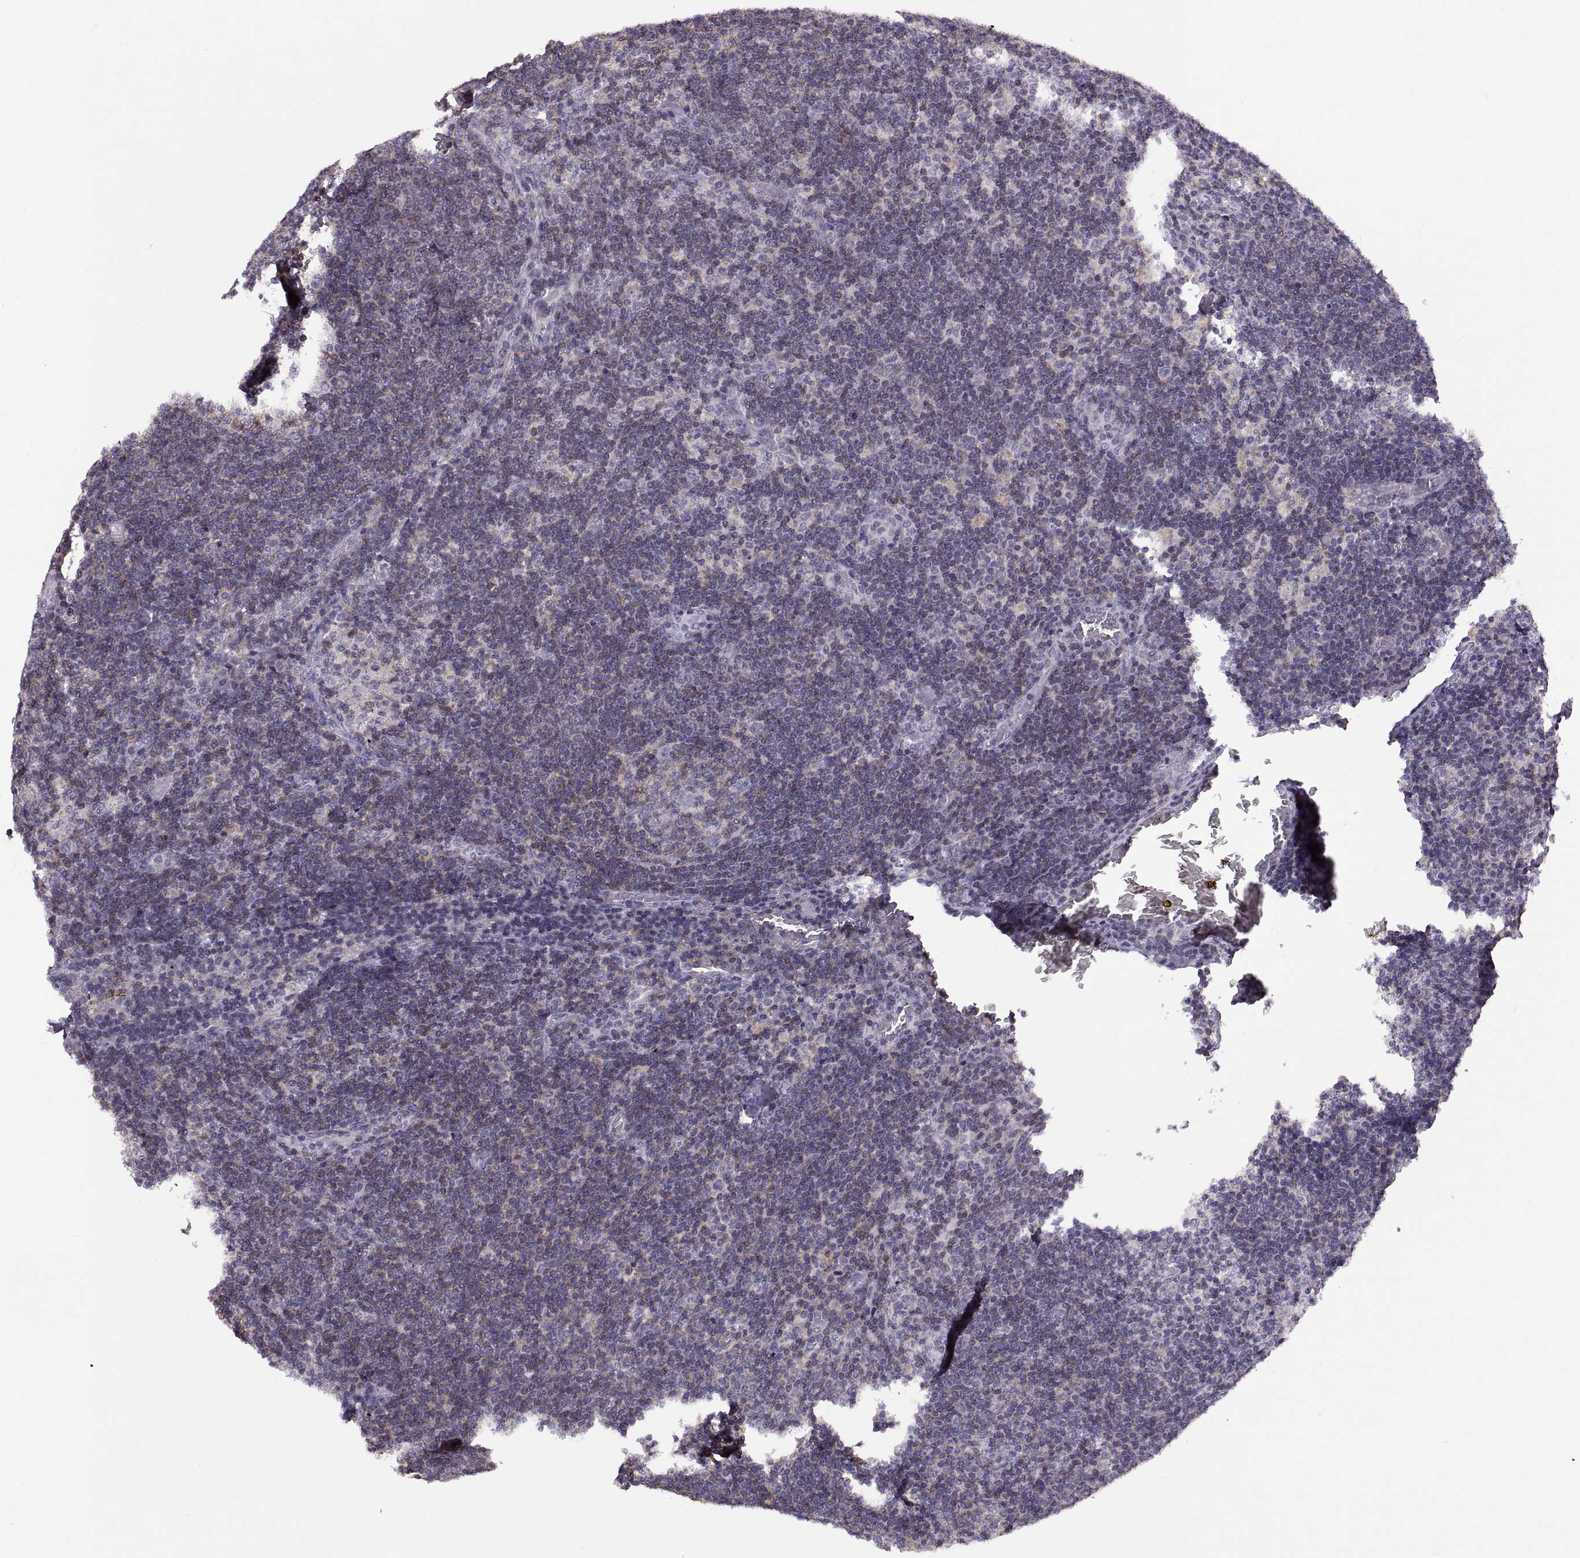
{"staining": {"intensity": "weak", "quantity": "25%-75%", "location": "cytoplasmic/membranous"}, "tissue": "lymph node", "cell_type": "Germinal center cells", "image_type": "normal", "snomed": [{"axis": "morphology", "description": "Normal tissue, NOS"}, {"axis": "topography", "description": "Lymph node"}], "caption": "IHC histopathology image of normal lymph node: lymph node stained using IHC shows low levels of weak protein expression localized specifically in the cytoplasmic/membranous of germinal center cells, appearing as a cytoplasmic/membranous brown color.", "gene": "TTC21A", "patient": {"sex": "male", "age": 63}}